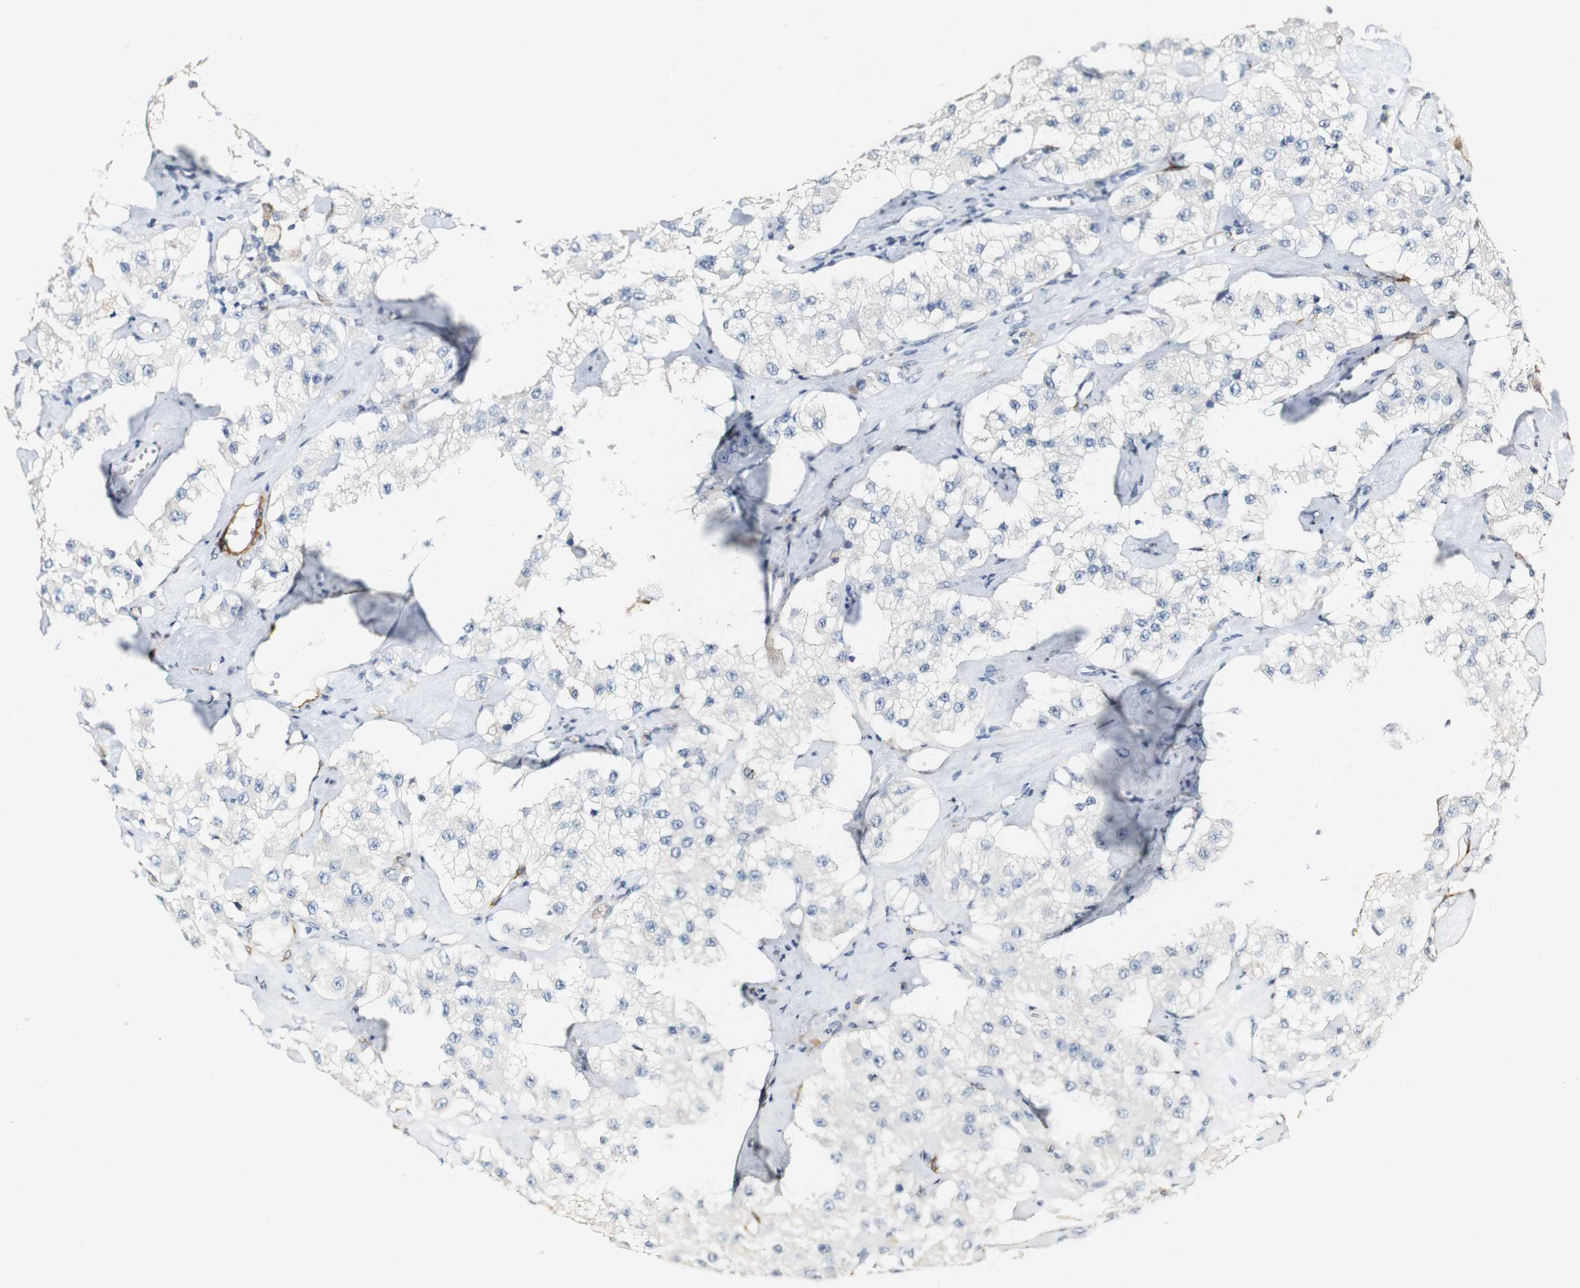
{"staining": {"intensity": "negative", "quantity": "none", "location": "none"}, "tissue": "carcinoid", "cell_type": "Tumor cells", "image_type": "cancer", "snomed": [{"axis": "morphology", "description": "Carcinoid, malignant, NOS"}, {"axis": "topography", "description": "Pancreas"}], "caption": "High magnification brightfield microscopy of carcinoid stained with DAB (brown) and counterstained with hematoxylin (blue): tumor cells show no significant staining. Brightfield microscopy of immunohistochemistry stained with DAB (brown) and hematoxylin (blue), captured at high magnification.", "gene": "FMO3", "patient": {"sex": "male", "age": 41}}